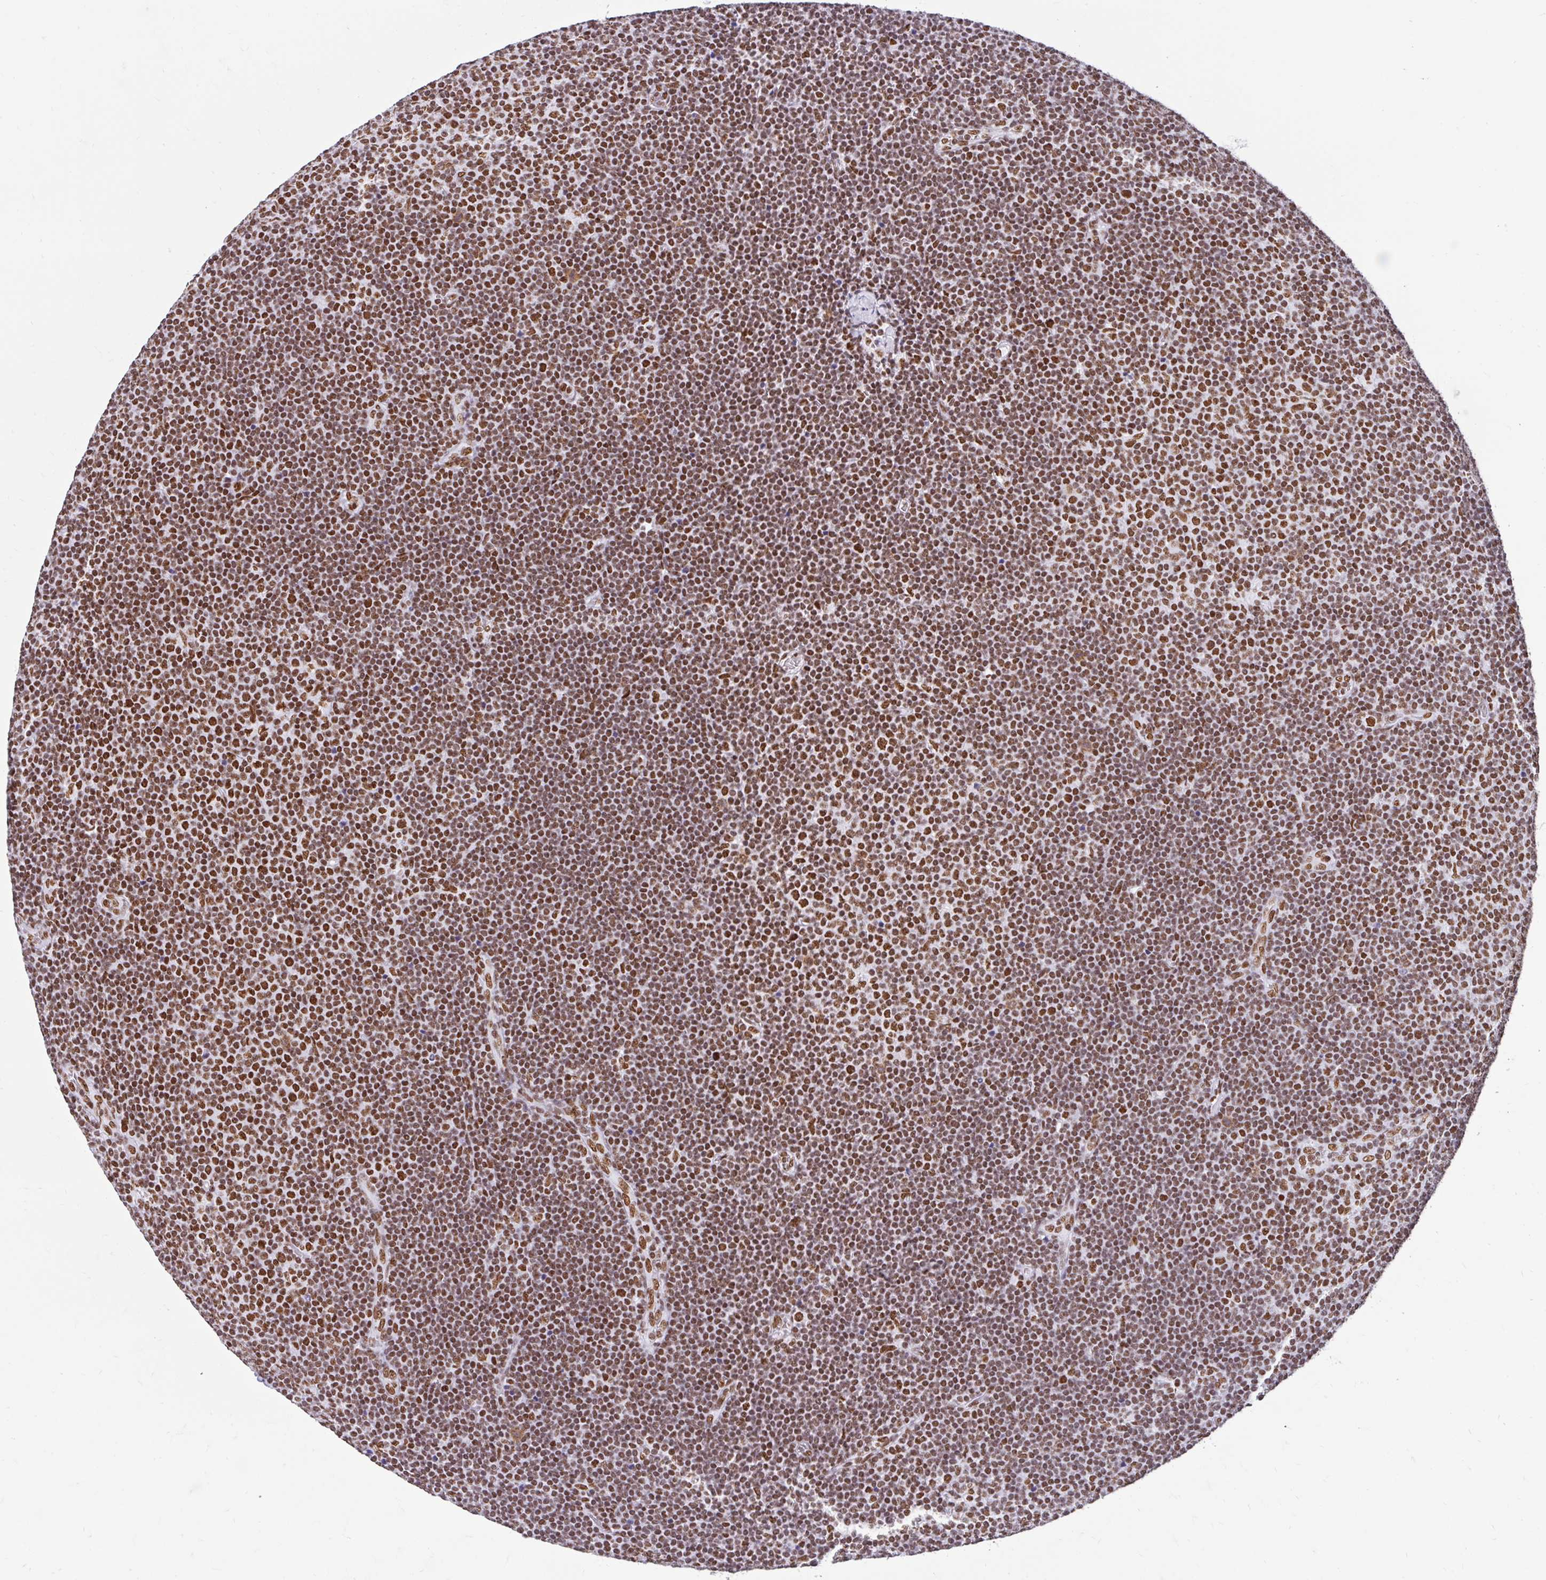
{"staining": {"intensity": "strong", "quantity": ">75%", "location": "nuclear"}, "tissue": "lymphoma", "cell_type": "Tumor cells", "image_type": "cancer", "snomed": [{"axis": "morphology", "description": "Malignant lymphoma, non-Hodgkin's type, Low grade"}, {"axis": "topography", "description": "Lymph node"}], "caption": "Lymphoma stained for a protein exhibits strong nuclear positivity in tumor cells.", "gene": "KHDRBS1", "patient": {"sex": "male", "age": 48}}